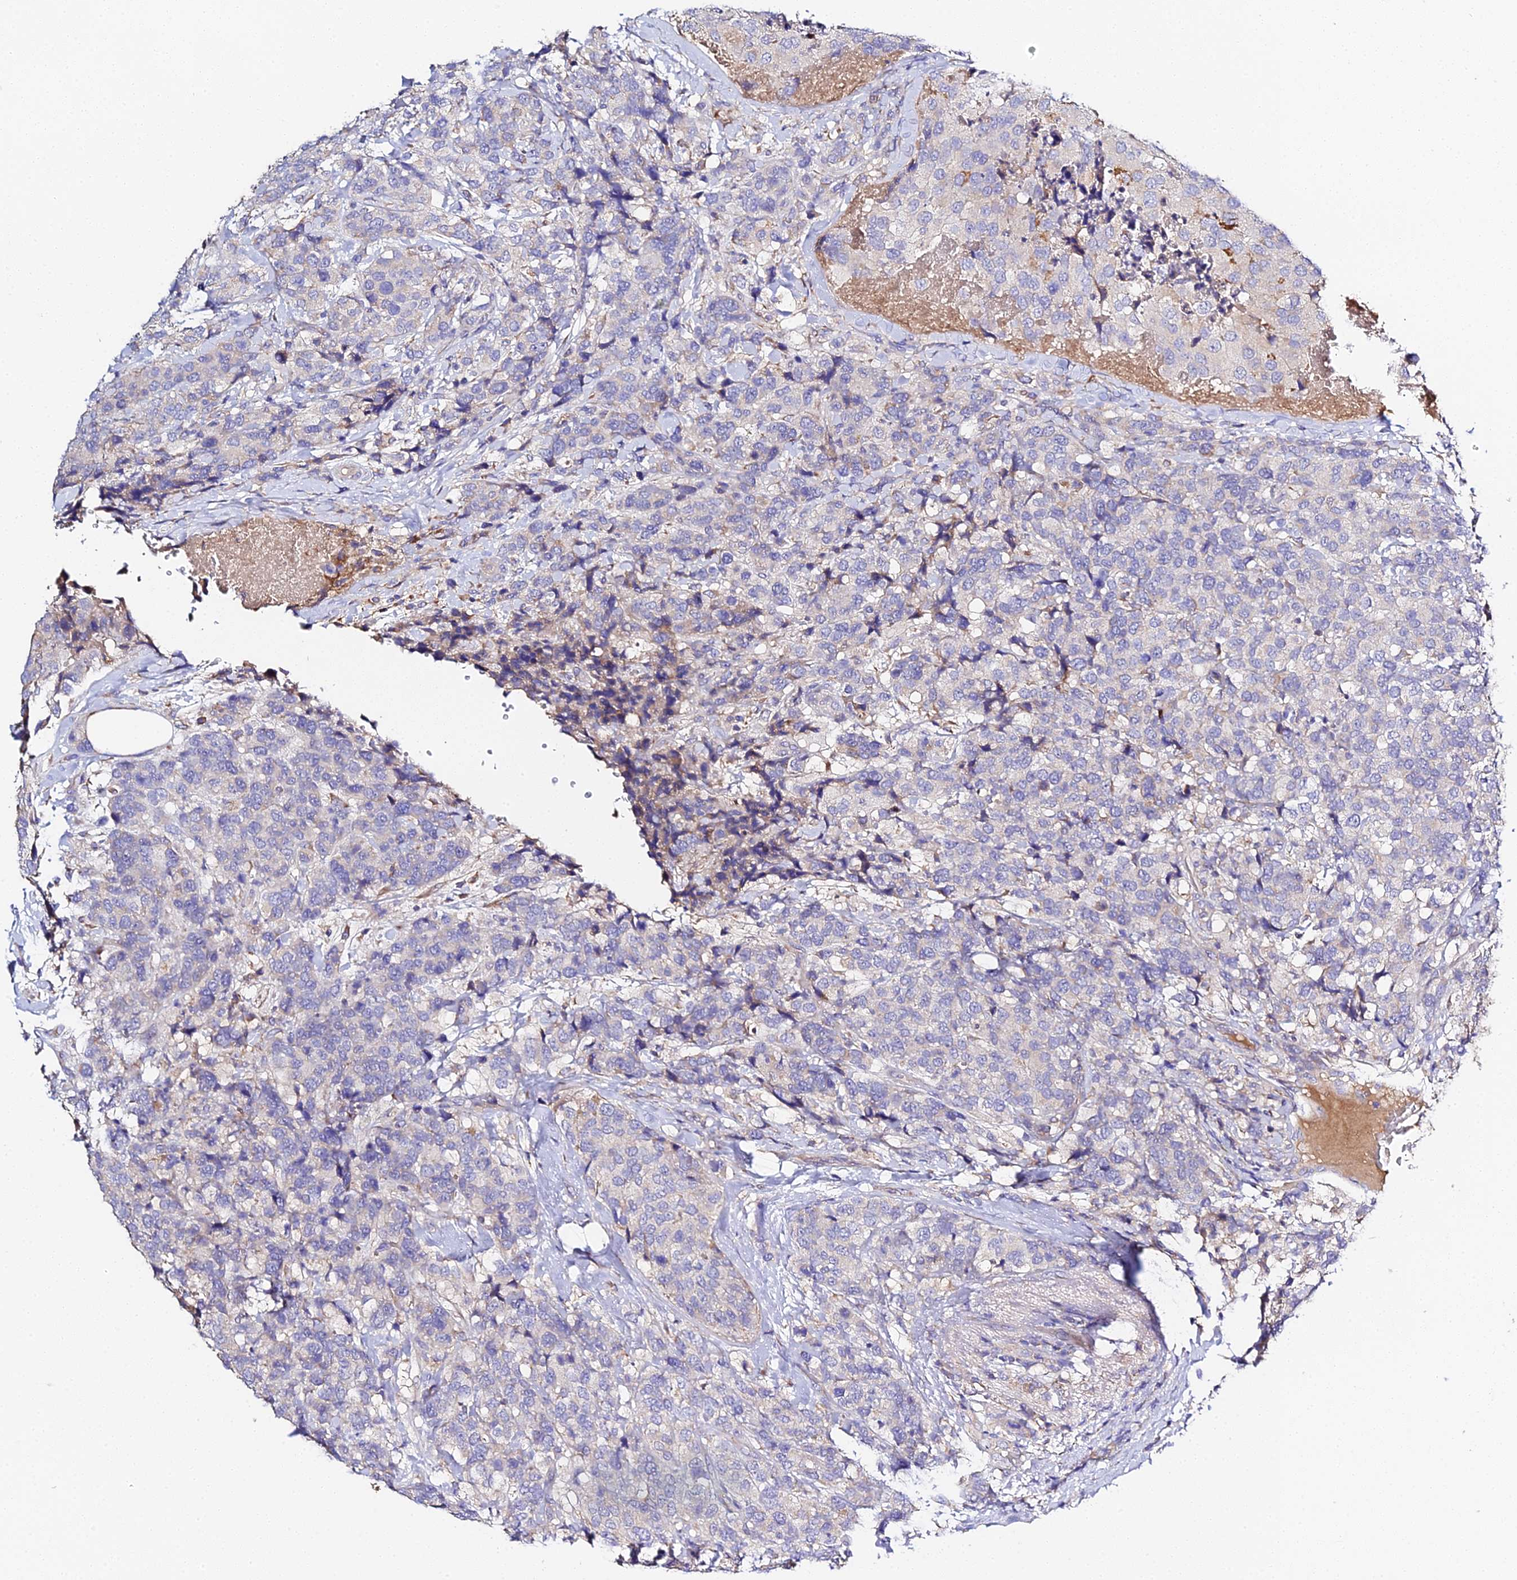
{"staining": {"intensity": "weak", "quantity": "<25%", "location": "cytoplasmic/membranous"}, "tissue": "breast cancer", "cell_type": "Tumor cells", "image_type": "cancer", "snomed": [{"axis": "morphology", "description": "Lobular carcinoma"}, {"axis": "topography", "description": "Breast"}], "caption": "The photomicrograph demonstrates no significant expression in tumor cells of breast lobular carcinoma.", "gene": "SCX", "patient": {"sex": "female", "age": 59}}